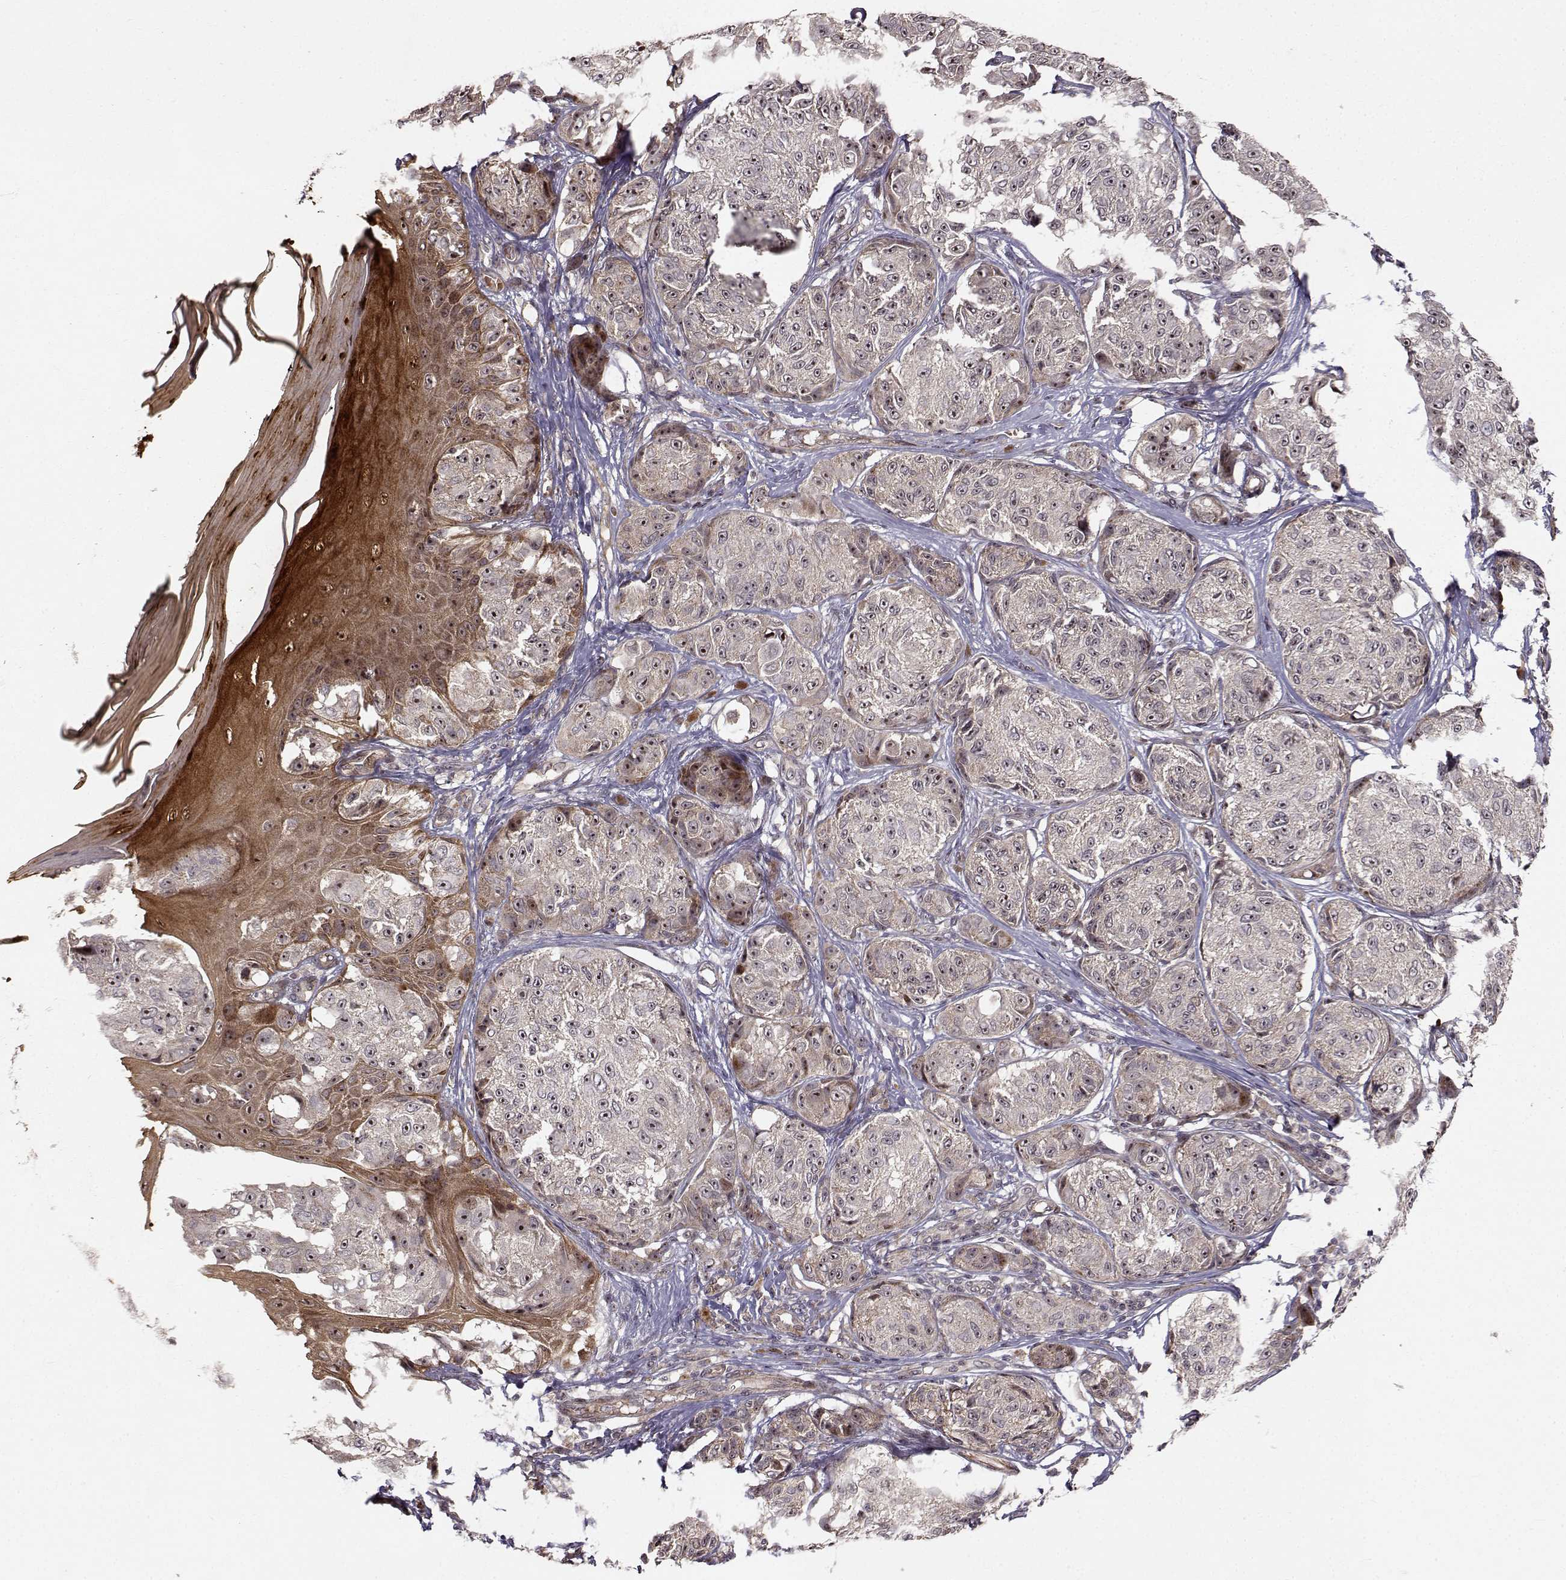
{"staining": {"intensity": "moderate", "quantity": "<25%", "location": "cytoplasmic/membranous,nuclear"}, "tissue": "melanoma", "cell_type": "Tumor cells", "image_type": "cancer", "snomed": [{"axis": "morphology", "description": "Malignant melanoma, NOS"}, {"axis": "topography", "description": "Skin"}], "caption": "Brown immunohistochemical staining in malignant melanoma displays moderate cytoplasmic/membranous and nuclear staining in approximately <25% of tumor cells.", "gene": "APC", "patient": {"sex": "male", "age": 61}}